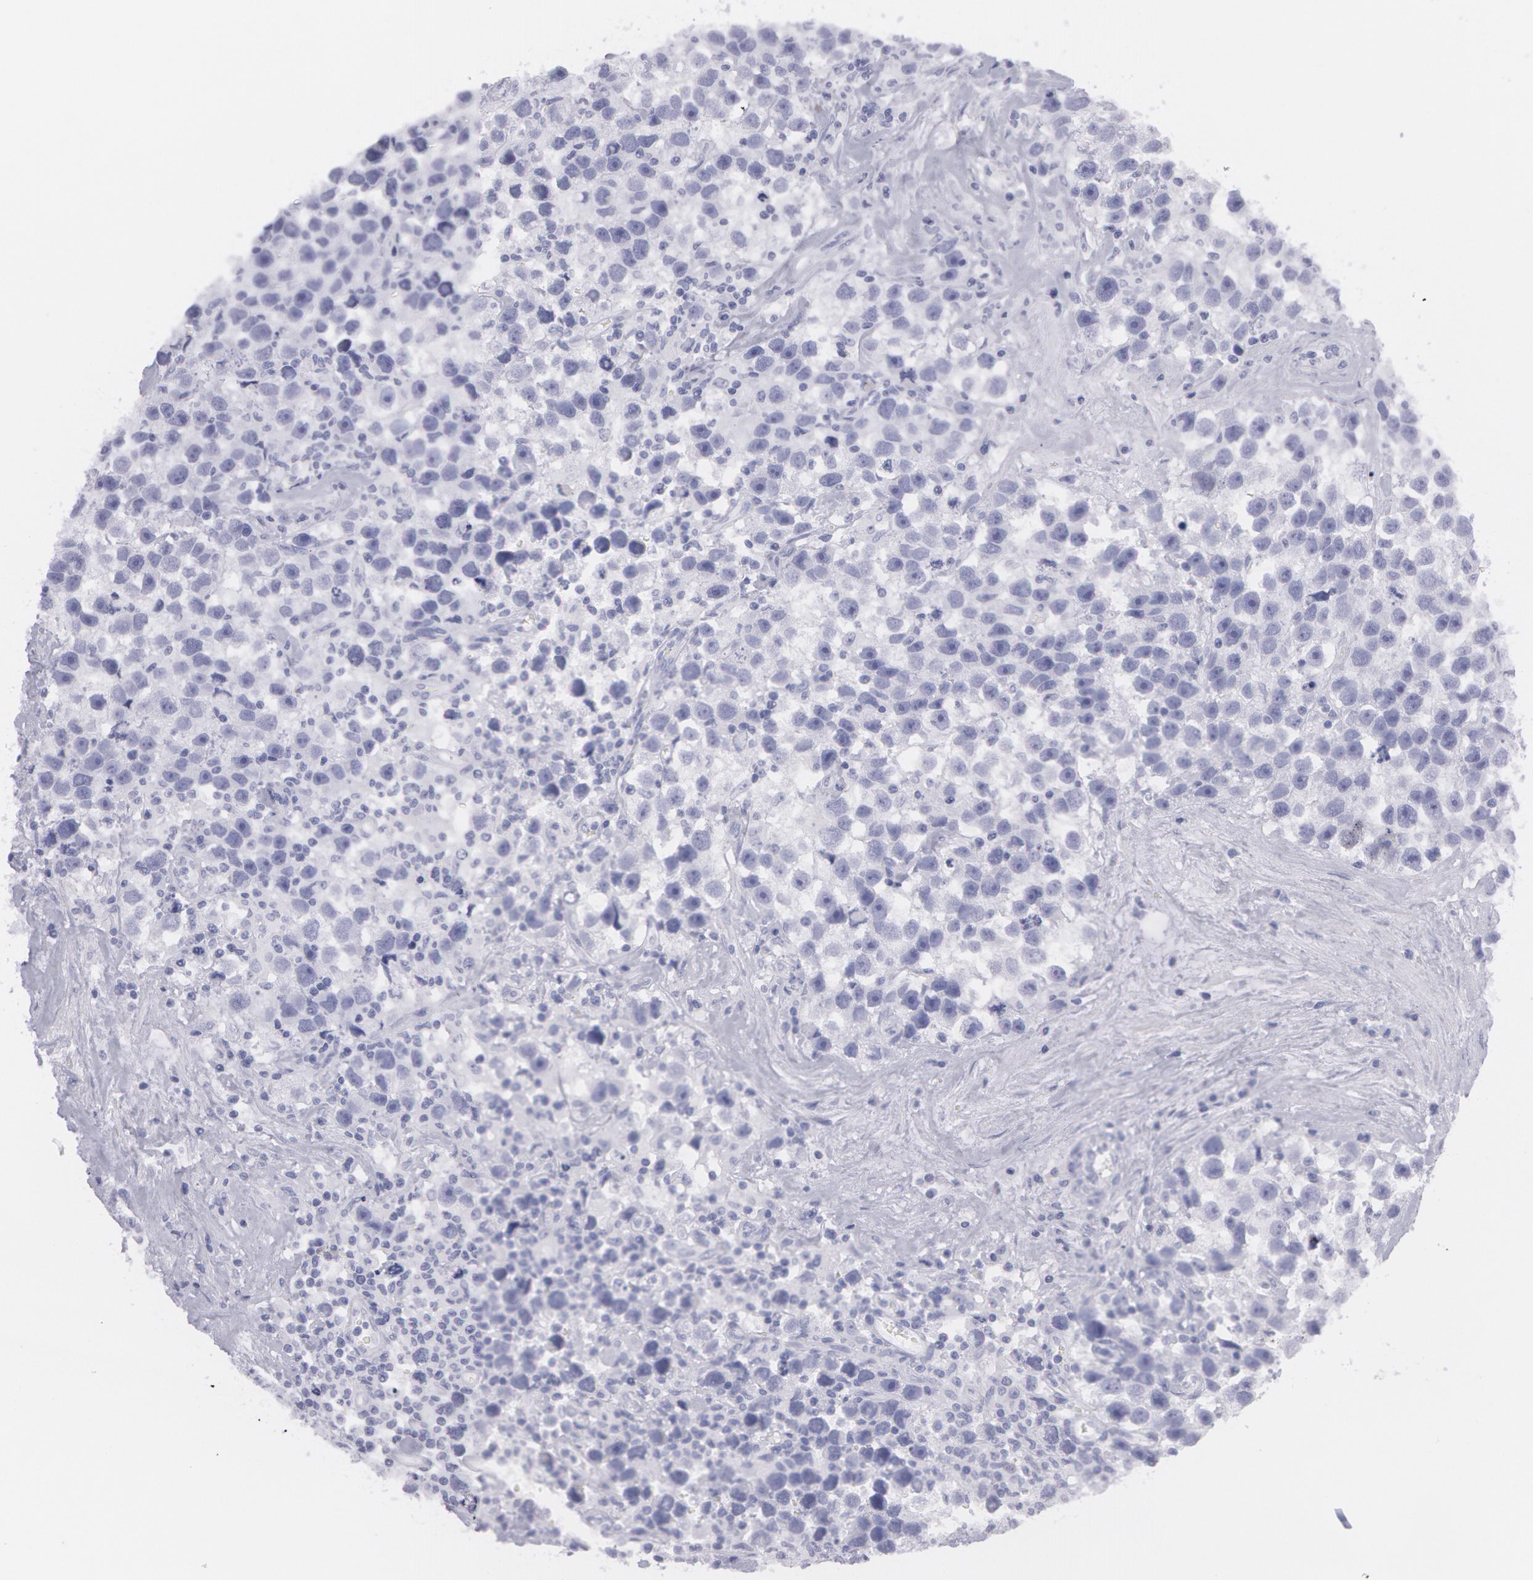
{"staining": {"intensity": "negative", "quantity": "none", "location": "none"}, "tissue": "testis cancer", "cell_type": "Tumor cells", "image_type": "cancer", "snomed": [{"axis": "morphology", "description": "Seminoma, NOS"}, {"axis": "topography", "description": "Testis"}], "caption": "Immunohistochemistry (IHC) image of neoplastic tissue: testis seminoma stained with DAB (3,3'-diaminobenzidine) demonstrates no significant protein staining in tumor cells. The staining was performed using DAB (3,3'-diaminobenzidine) to visualize the protein expression in brown, while the nuclei were stained in blue with hematoxylin (Magnification: 20x).", "gene": "AMACR", "patient": {"sex": "male", "age": 43}}